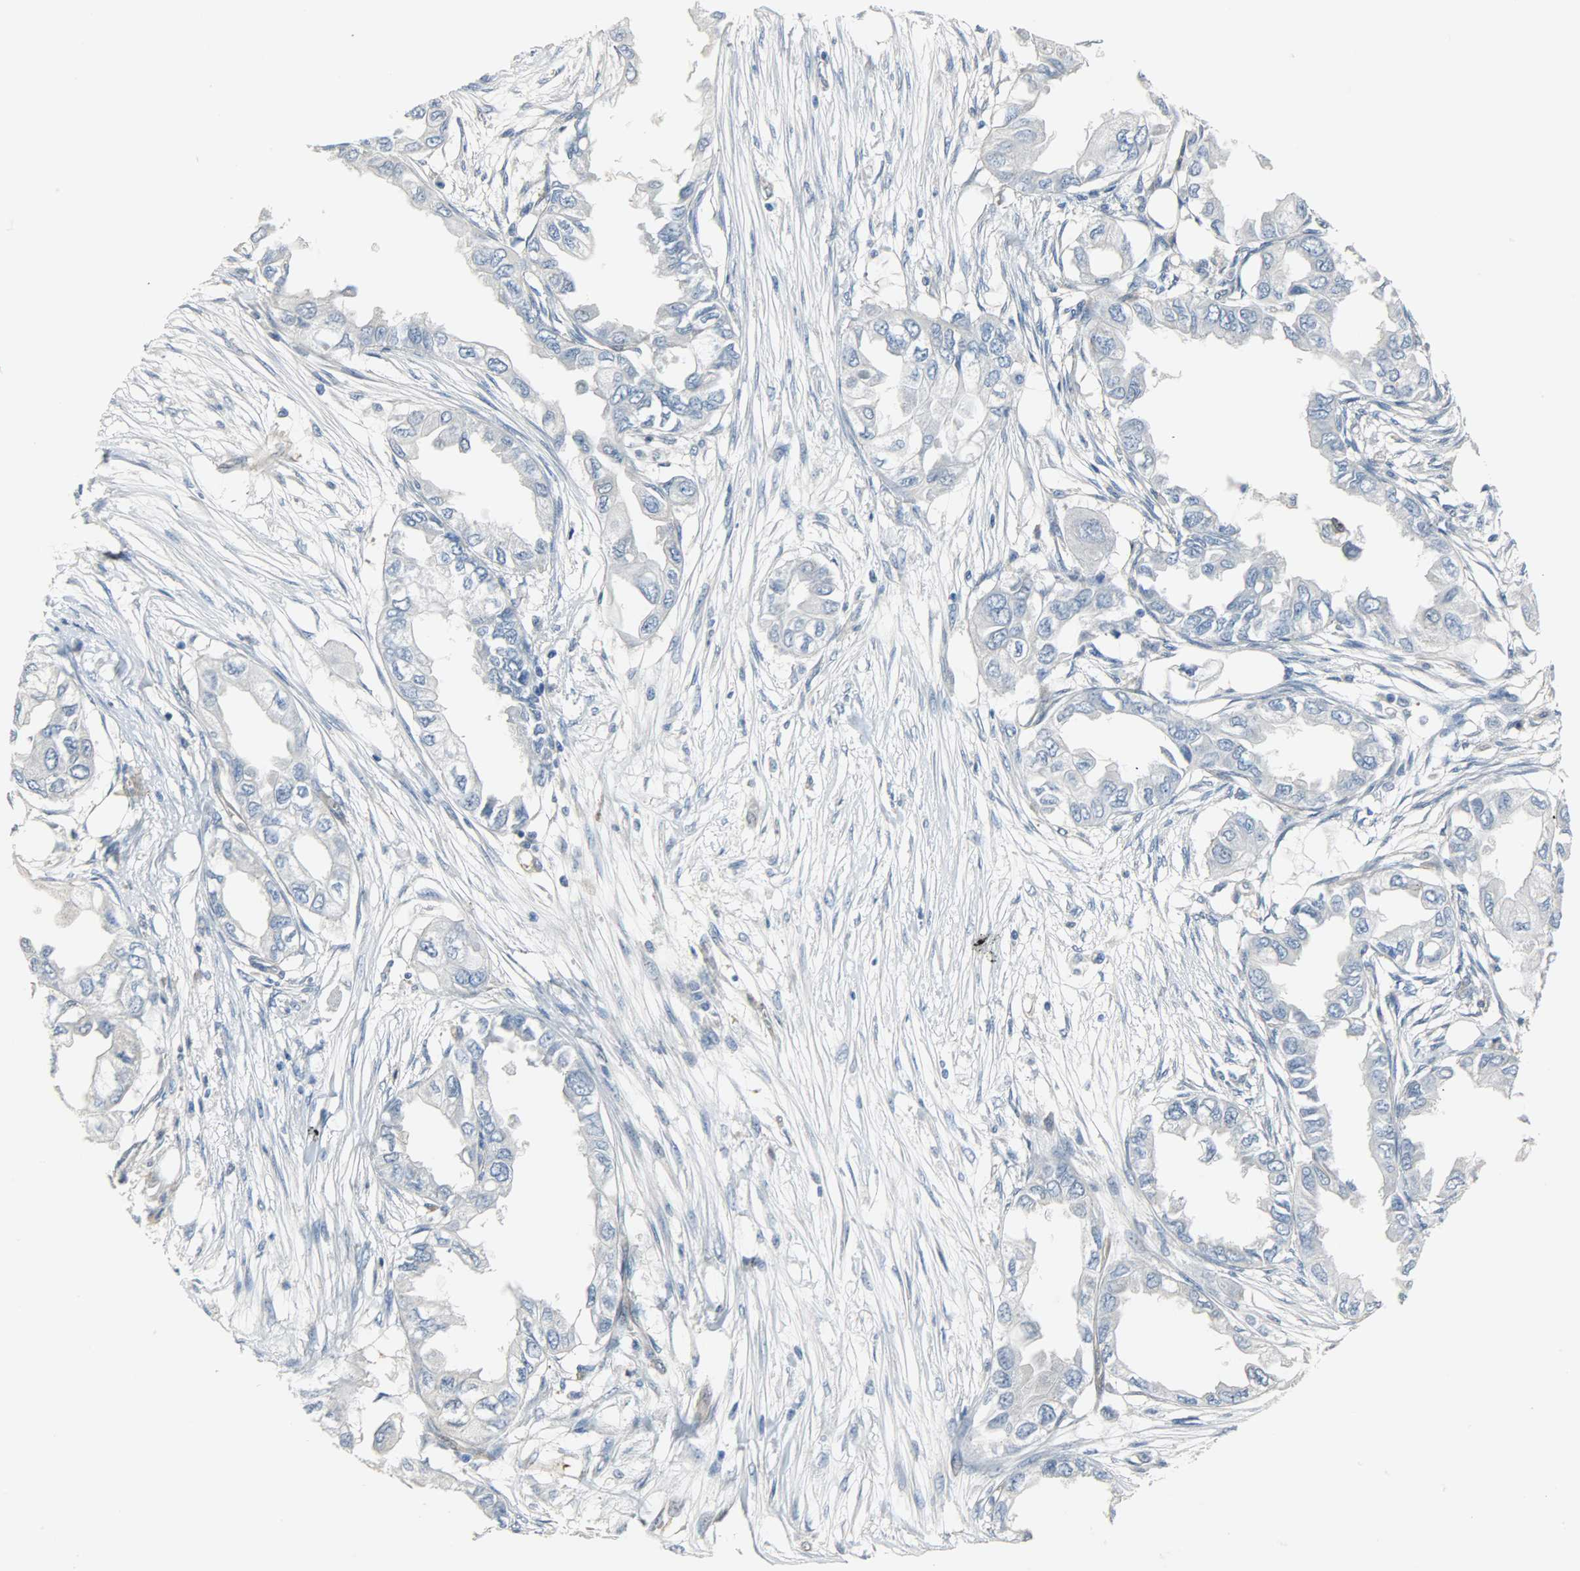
{"staining": {"intensity": "negative", "quantity": "none", "location": "none"}, "tissue": "endometrial cancer", "cell_type": "Tumor cells", "image_type": "cancer", "snomed": [{"axis": "morphology", "description": "Adenocarcinoma, NOS"}, {"axis": "topography", "description": "Endometrium"}], "caption": "Histopathology image shows no protein staining in tumor cells of adenocarcinoma (endometrial) tissue. (Immunohistochemistry, brightfield microscopy, high magnification).", "gene": "EIF4EBP1", "patient": {"sex": "female", "age": 67}}